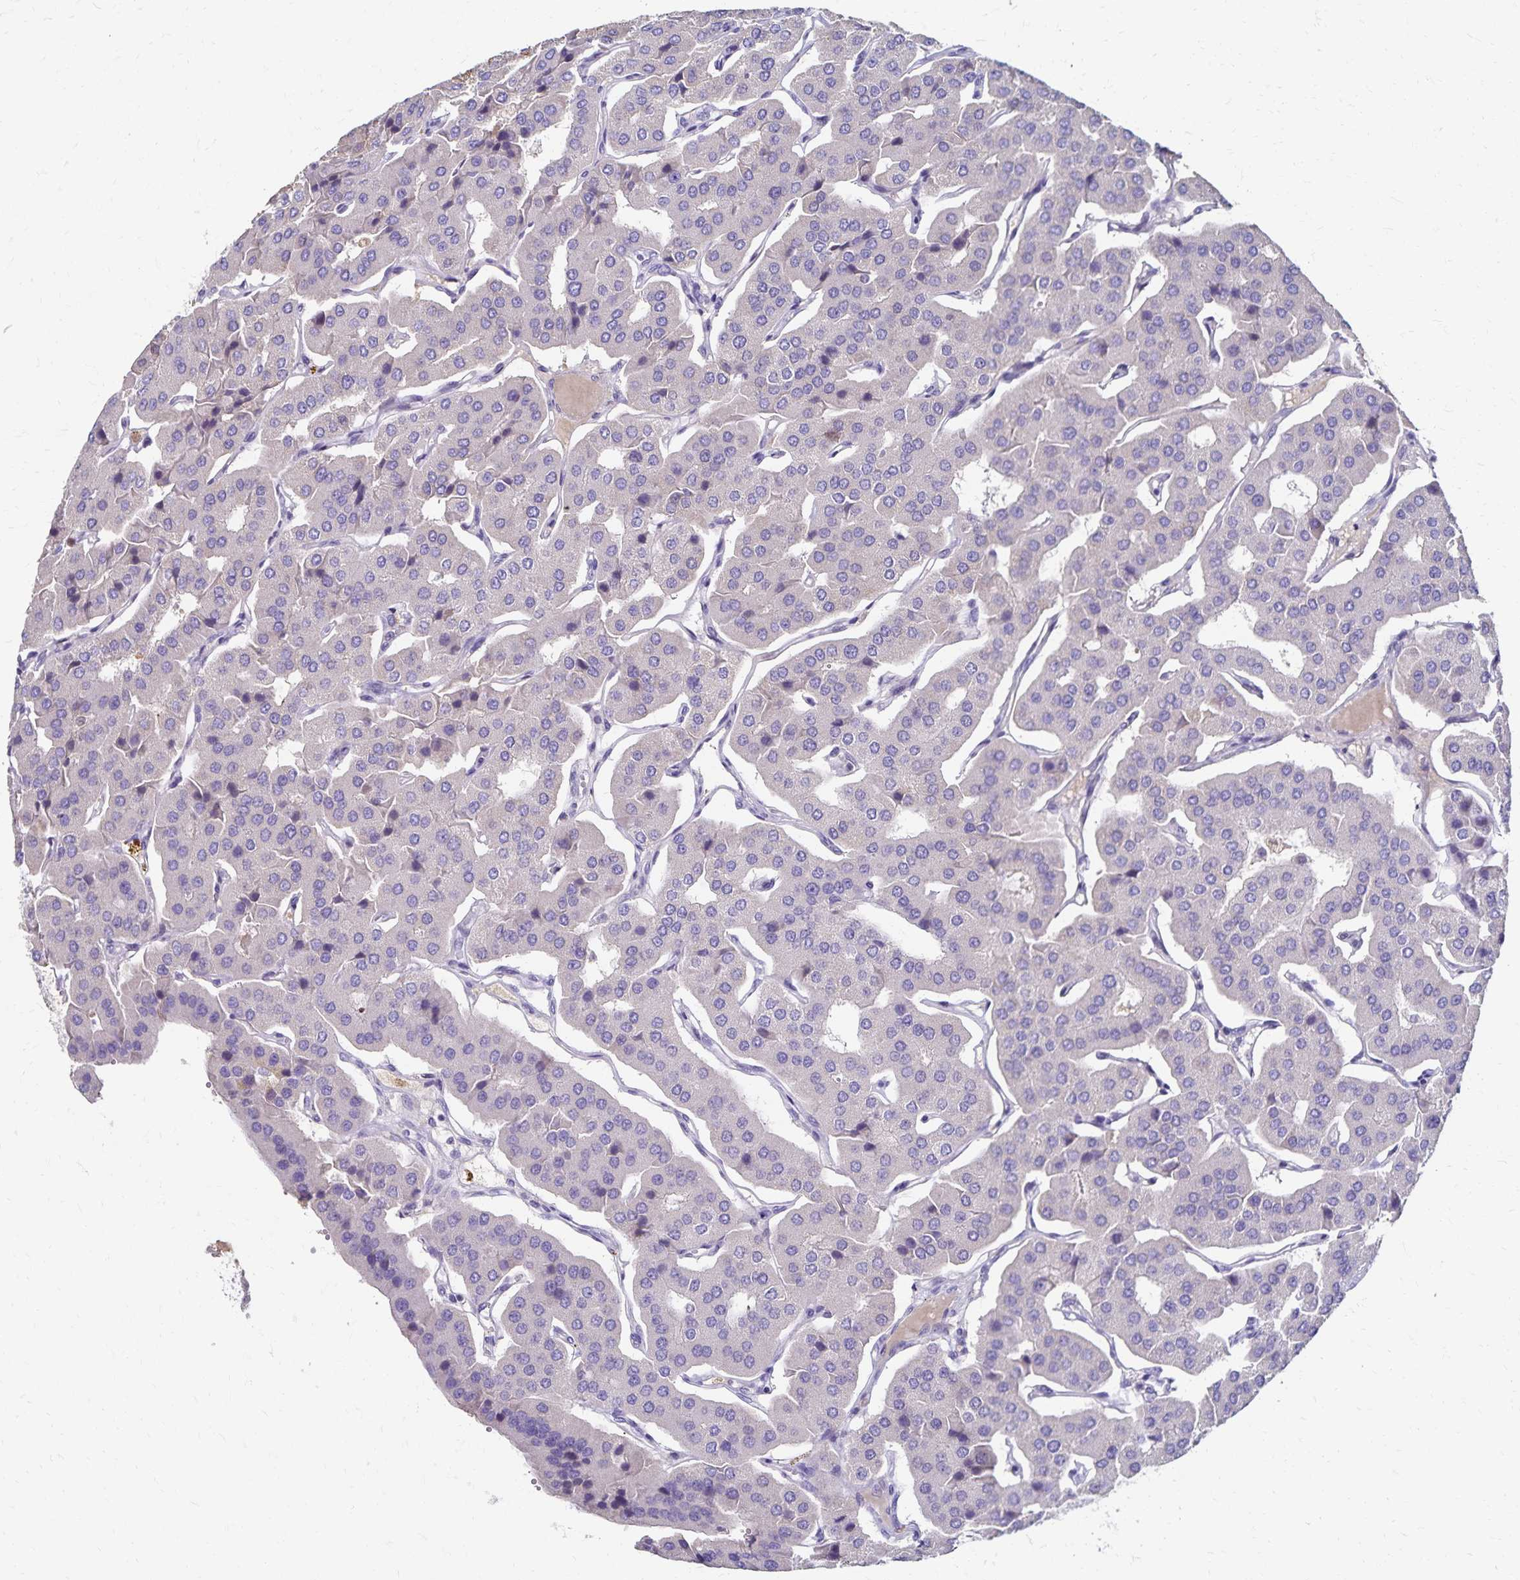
{"staining": {"intensity": "negative", "quantity": "none", "location": "none"}, "tissue": "parathyroid gland", "cell_type": "Glandular cells", "image_type": "normal", "snomed": [{"axis": "morphology", "description": "Normal tissue, NOS"}, {"axis": "morphology", "description": "Adenoma, NOS"}, {"axis": "topography", "description": "Parathyroid gland"}], "caption": "An image of parathyroid gland stained for a protein exhibits no brown staining in glandular cells. The staining is performed using DAB (3,3'-diaminobenzidine) brown chromogen with nuclei counter-stained in using hematoxylin.", "gene": "PAX5", "patient": {"sex": "female", "age": 86}}